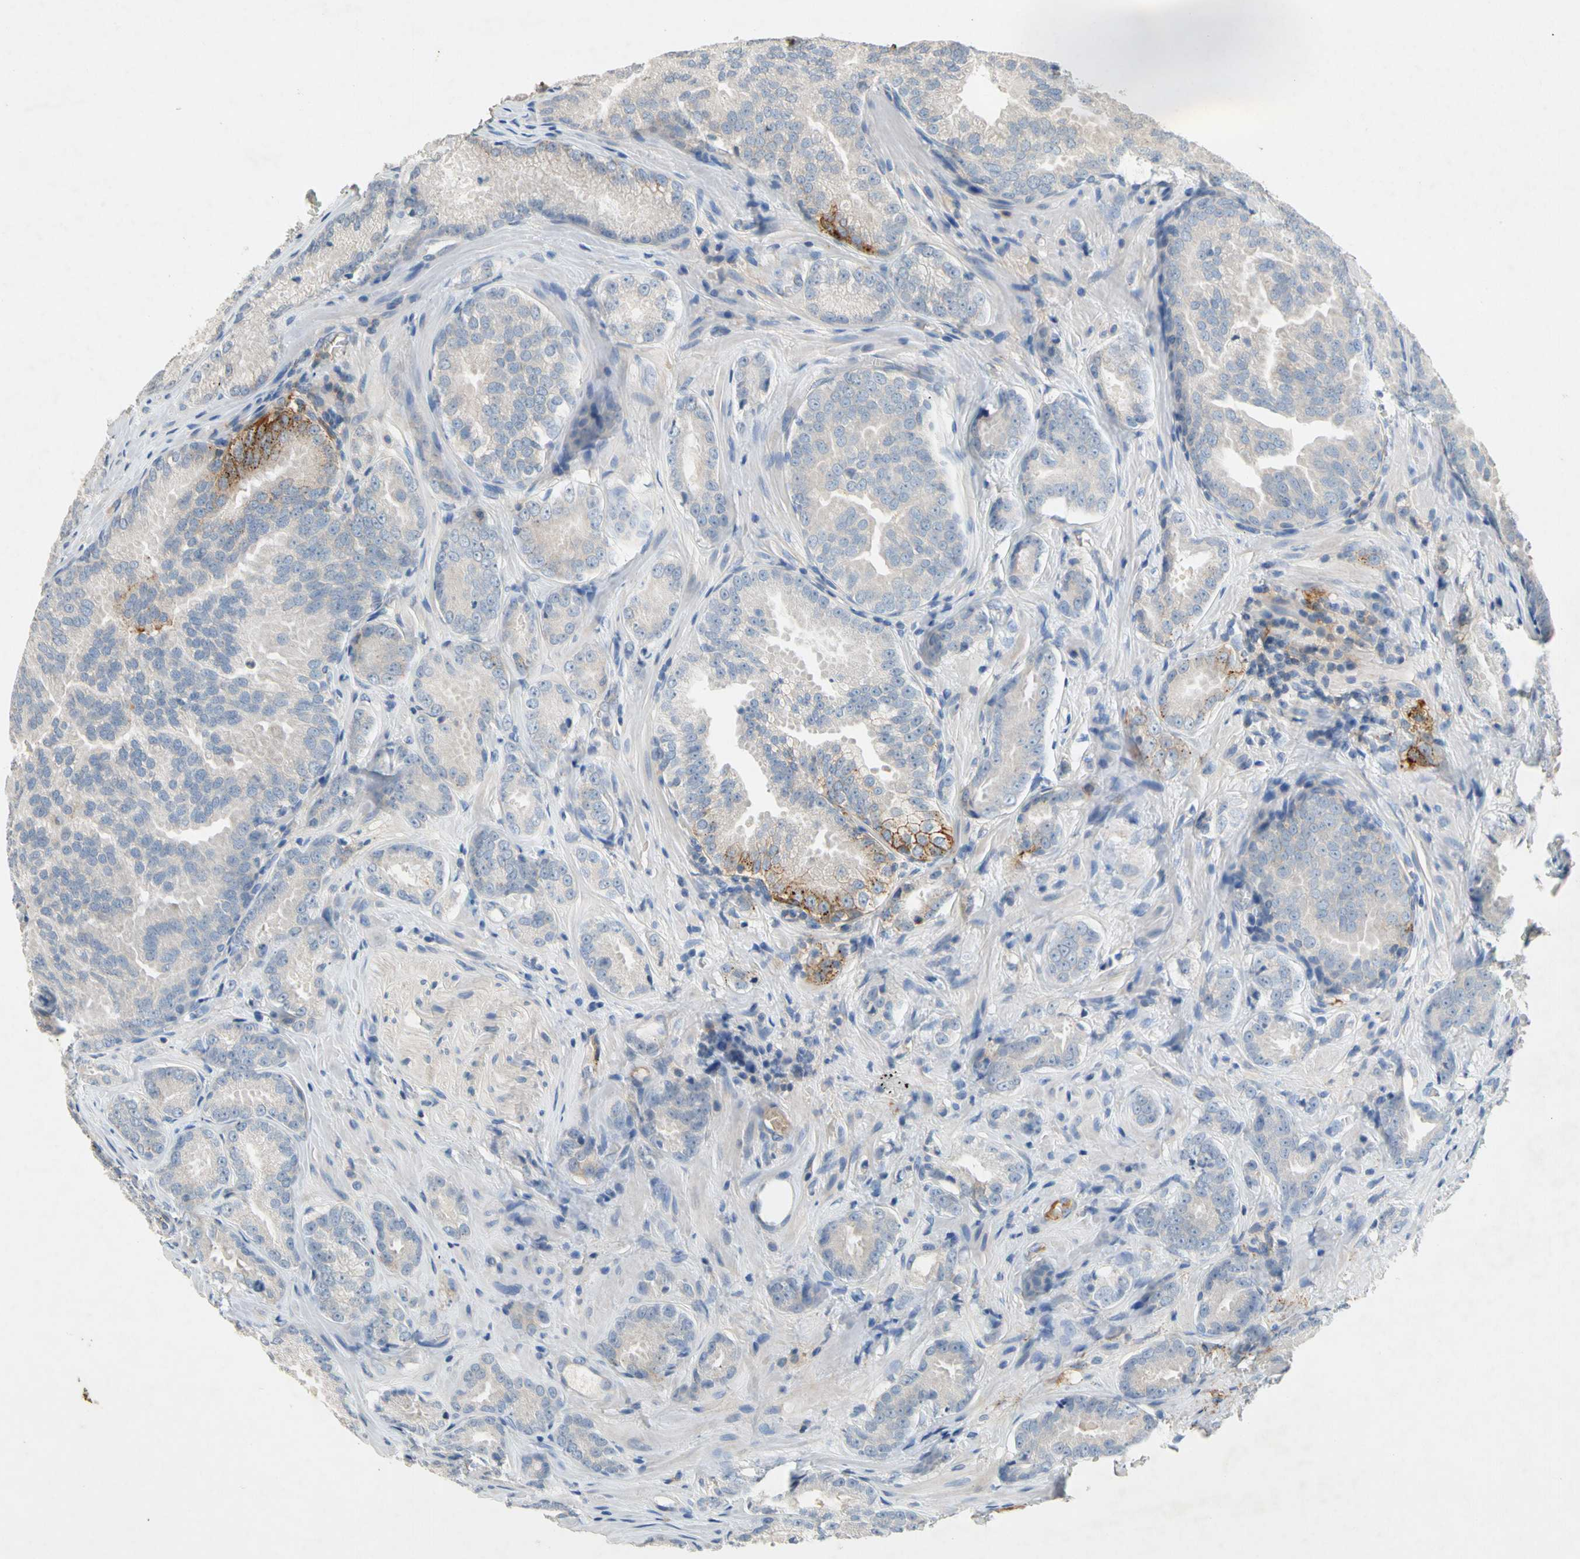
{"staining": {"intensity": "strong", "quantity": "<25%", "location": "cytoplasmic/membranous"}, "tissue": "prostate cancer", "cell_type": "Tumor cells", "image_type": "cancer", "snomed": [{"axis": "morphology", "description": "Adenocarcinoma, High grade"}, {"axis": "topography", "description": "Prostate"}], "caption": "Prostate cancer stained with a brown dye reveals strong cytoplasmic/membranous positive expression in approximately <25% of tumor cells.", "gene": "NDFIP2", "patient": {"sex": "male", "age": 64}}